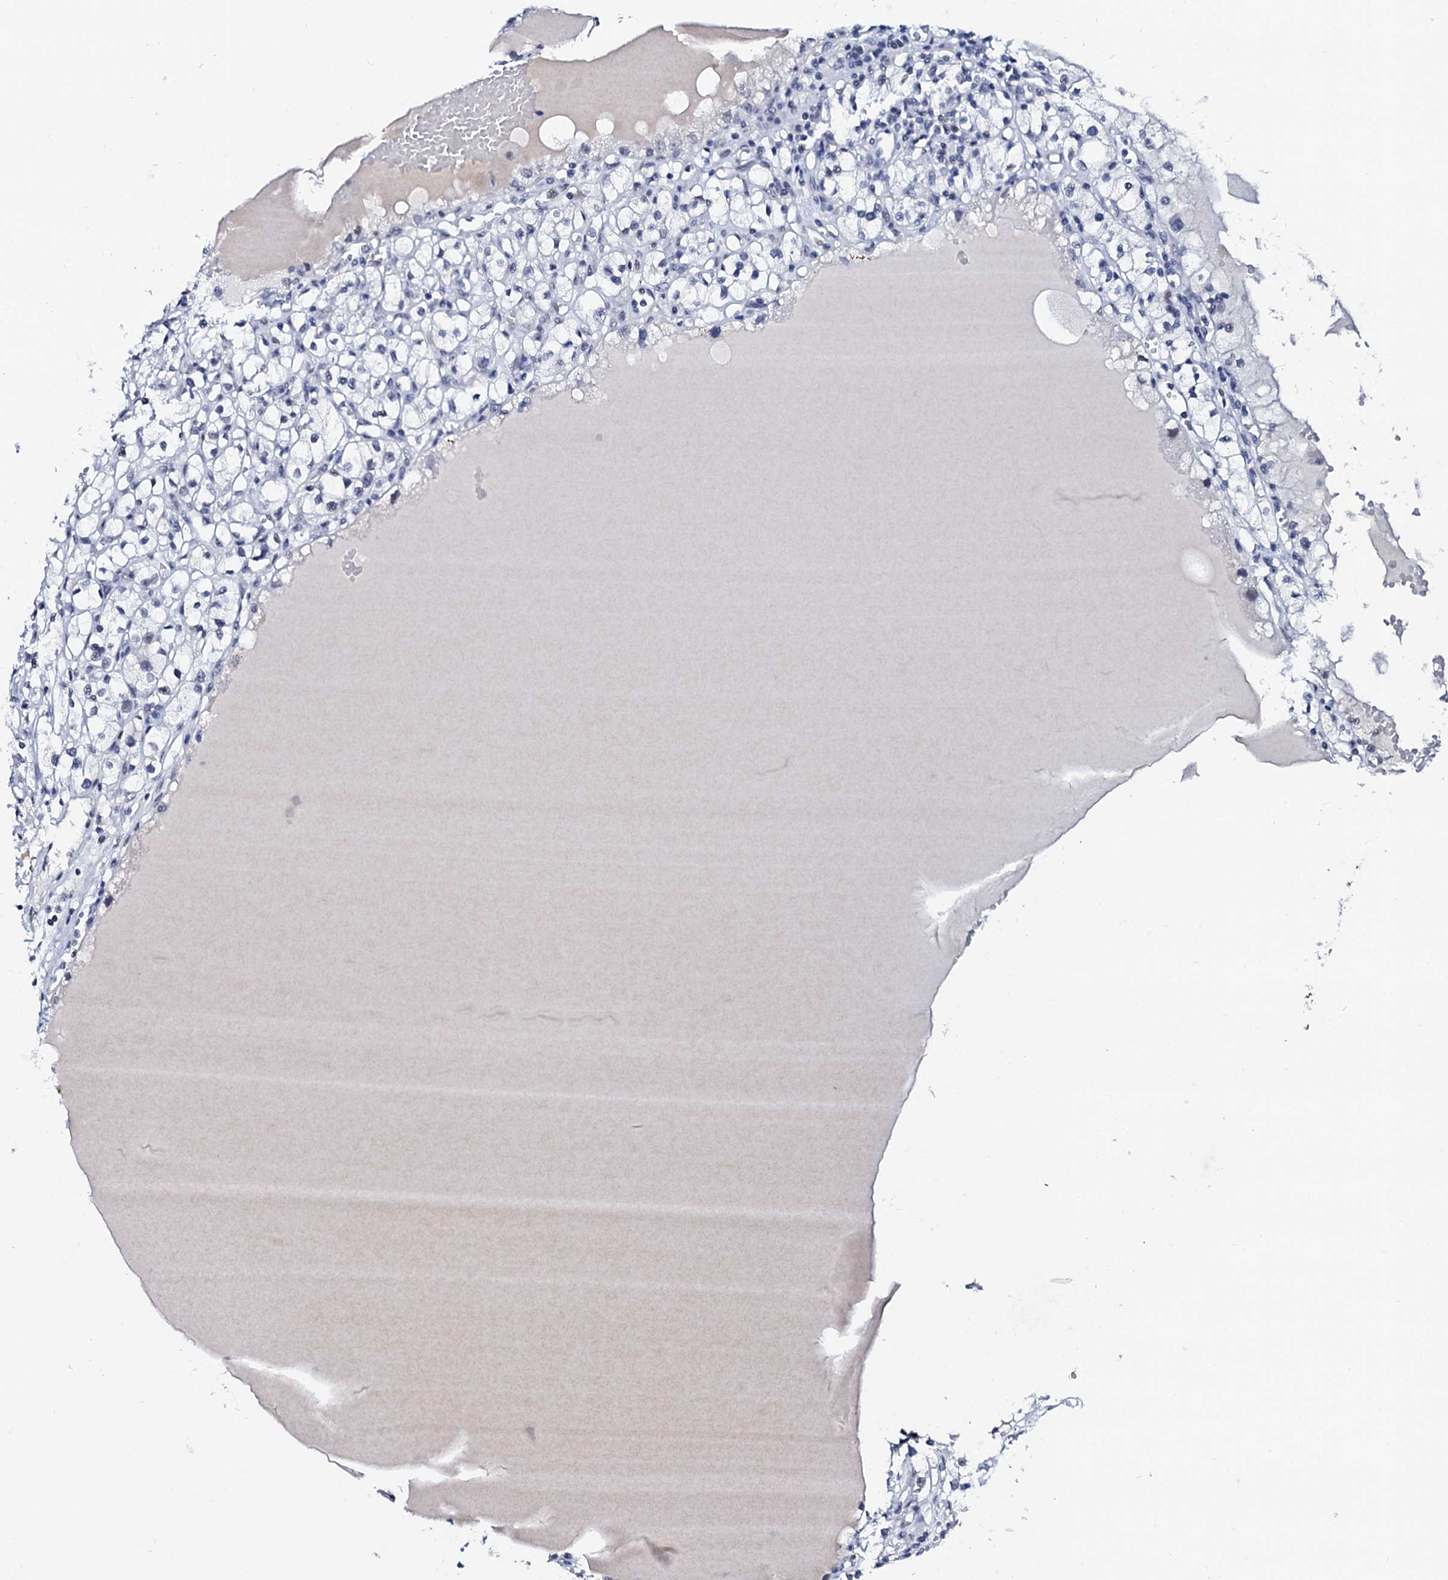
{"staining": {"intensity": "negative", "quantity": "none", "location": "none"}, "tissue": "renal cancer", "cell_type": "Tumor cells", "image_type": "cancer", "snomed": [{"axis": "morphology", "description": "Adenocarcinoma, NOS"}, {"axis": "topography", "description": "Kidney"}], "caption": "Immunohistochemistry histopathology image of neoplastic tissue: human renal cancer stained with DAB (3,3'-diaminobenzidine) reveals no significant protein positivity in tumor cells. Nuclei are stained in blue.", "gene": "SPATA19", "patient": {"sex": "male", "age": 56}}